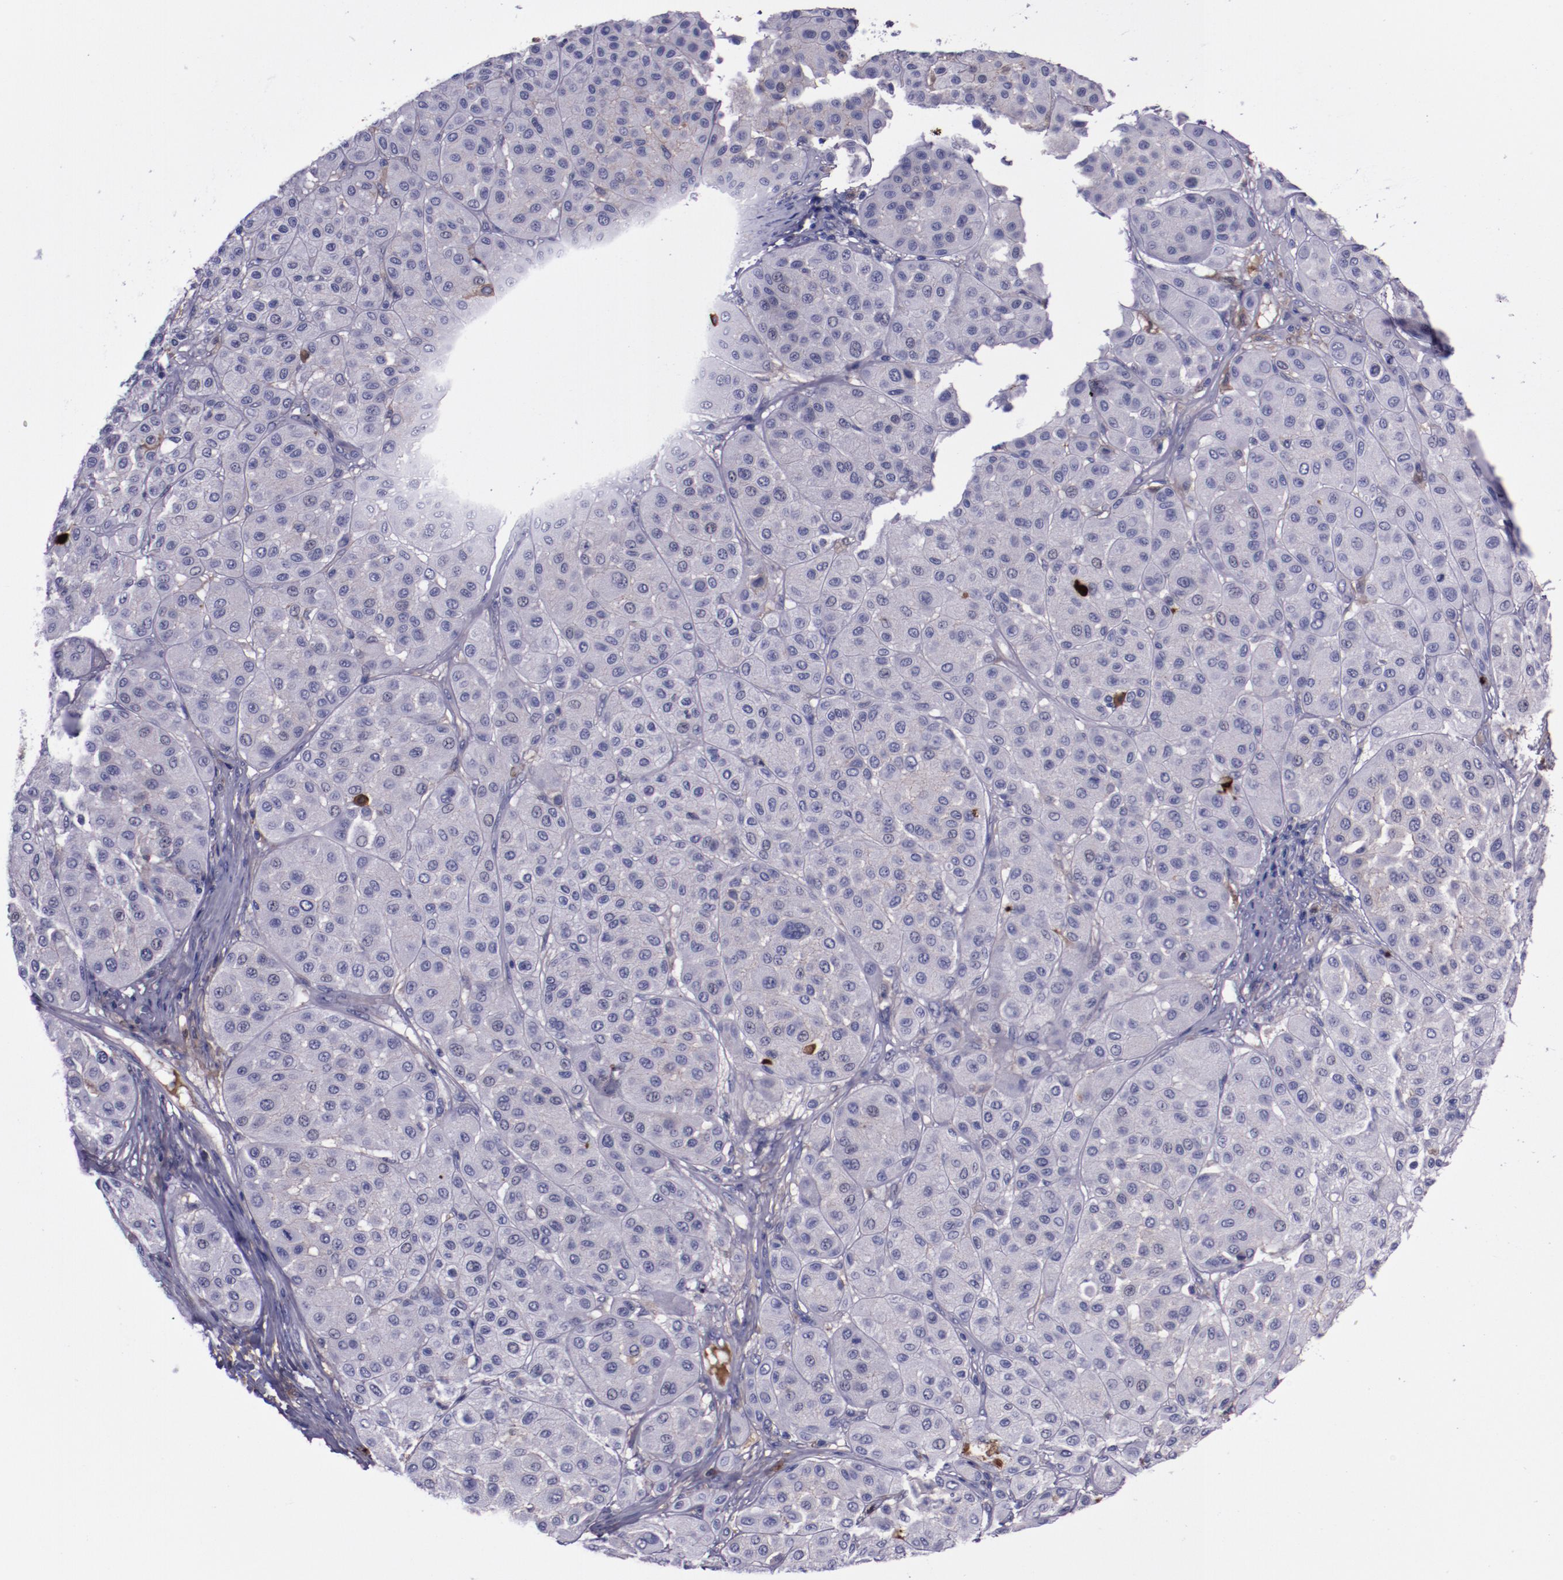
{"staining": {"intensity": "negative", "quantity": "none", "location": "none"}, "tissue": "melanoma", "cell_type": "Tumor cells", "image_type": "cancer", "snomed": [{"axis": "morphology", "description": "Normal tissue, NOS"}, {"axis": "morphology", "description": "Malignant melanoma, Metastatic site"}, {"axis": "topography", "description": "Skin"}], "caption": "IHC photomicrograph of human melanoma stained for a protein (brown), which exhibits no positivity in tumor cells.", "gene": "APOH", "patient": {"sex": "male", "age": 41}}